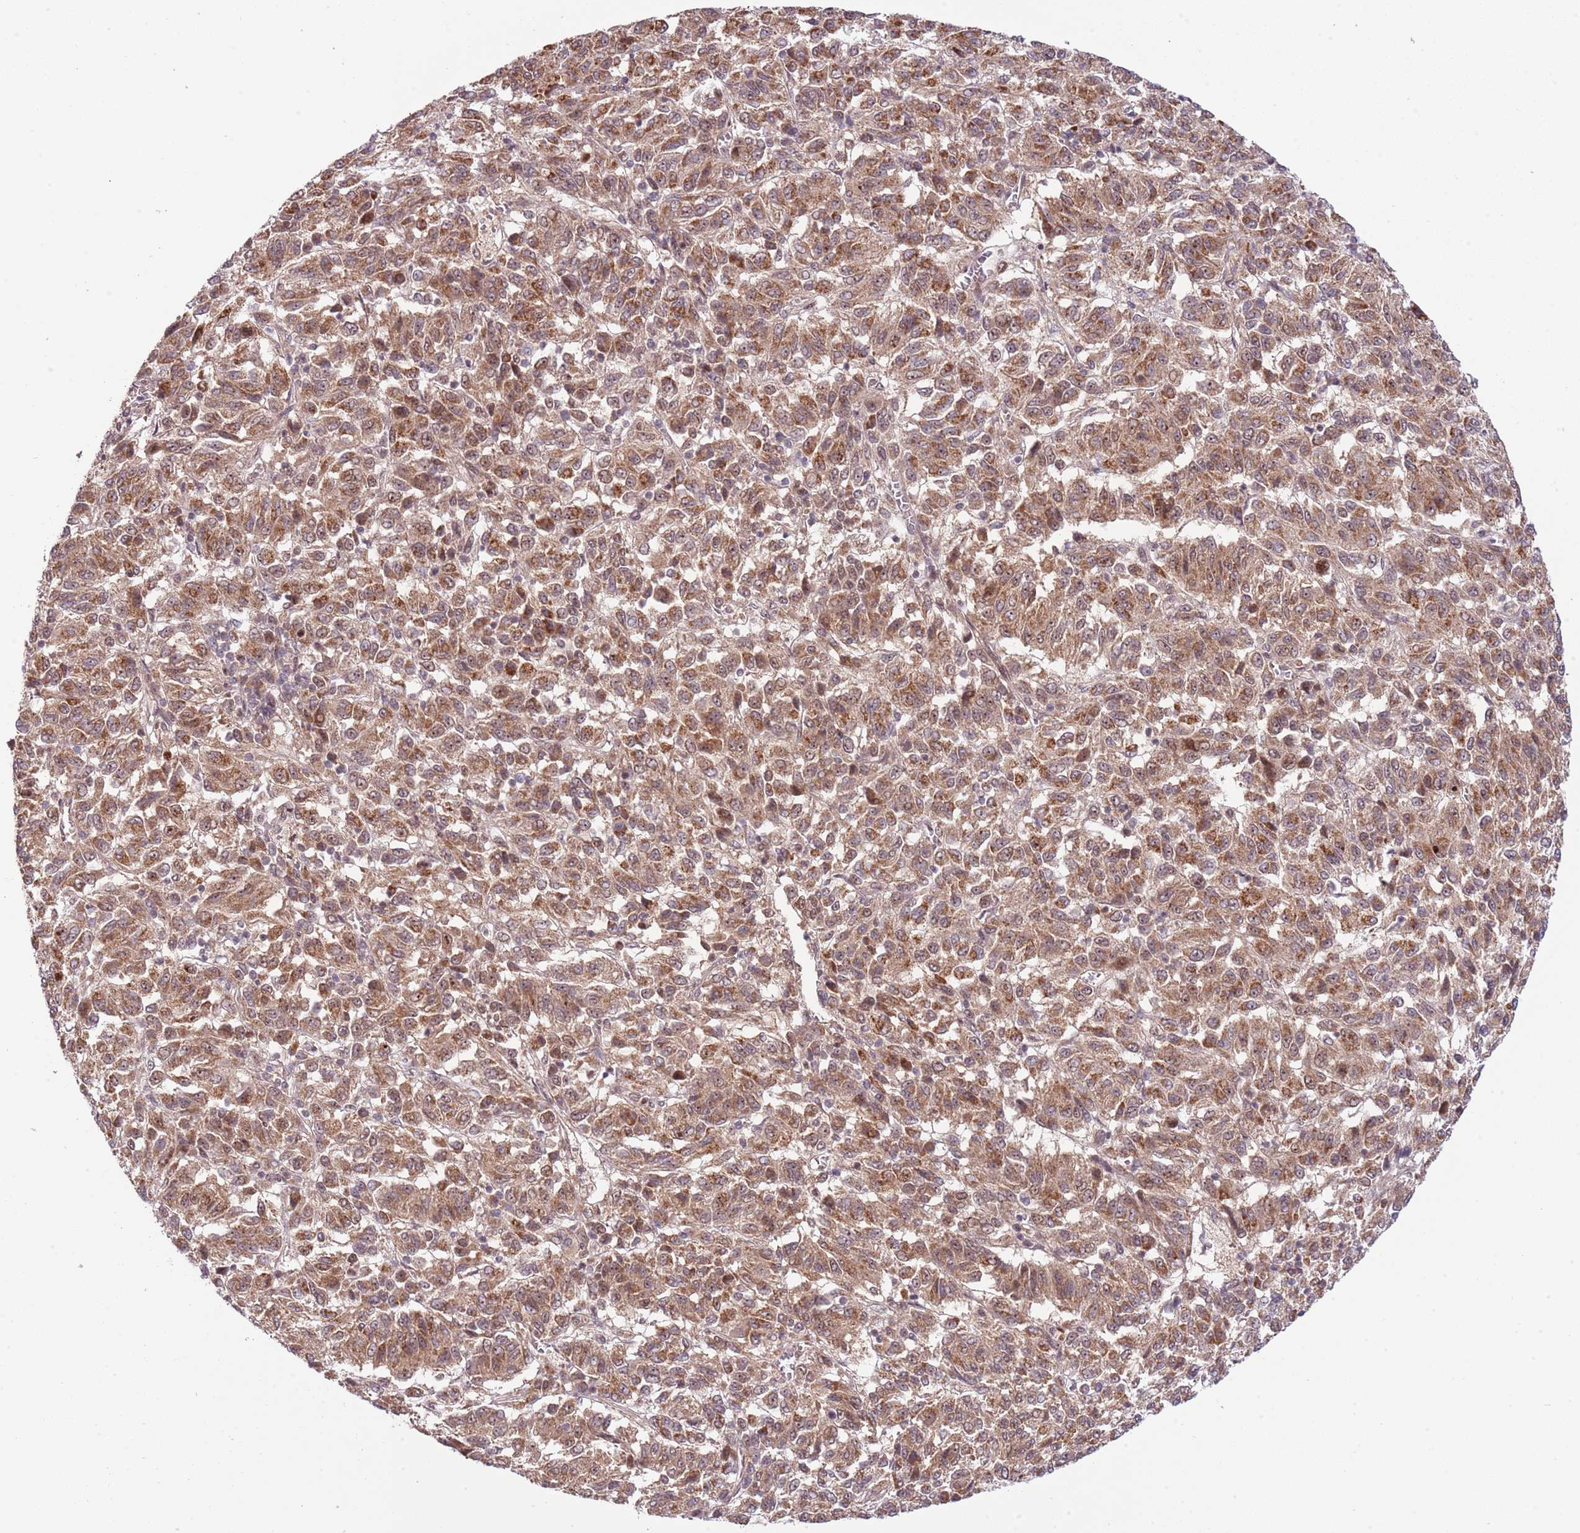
{"staining": {"intensity": "moderate", "quantity": ">75%", "location": "cytoplasmic/membranous"}, "tissue": "melanoma", "cell_type": "Tumor cells", "image_type": "cancer", "snomed": [{"axis": "morphology", "description": "Malignant melanoma, Metastatic site"}, {"axis": "topography", "description": "Lung"}], "caption": "Melanoma stained with immunohistochemistry (IHC) reveals moderate cytoplasmic/membranous staining in approximately >75% of tumor cells.", "gene": "CHD1", "patient": {"sex": "male", "age": 64}}